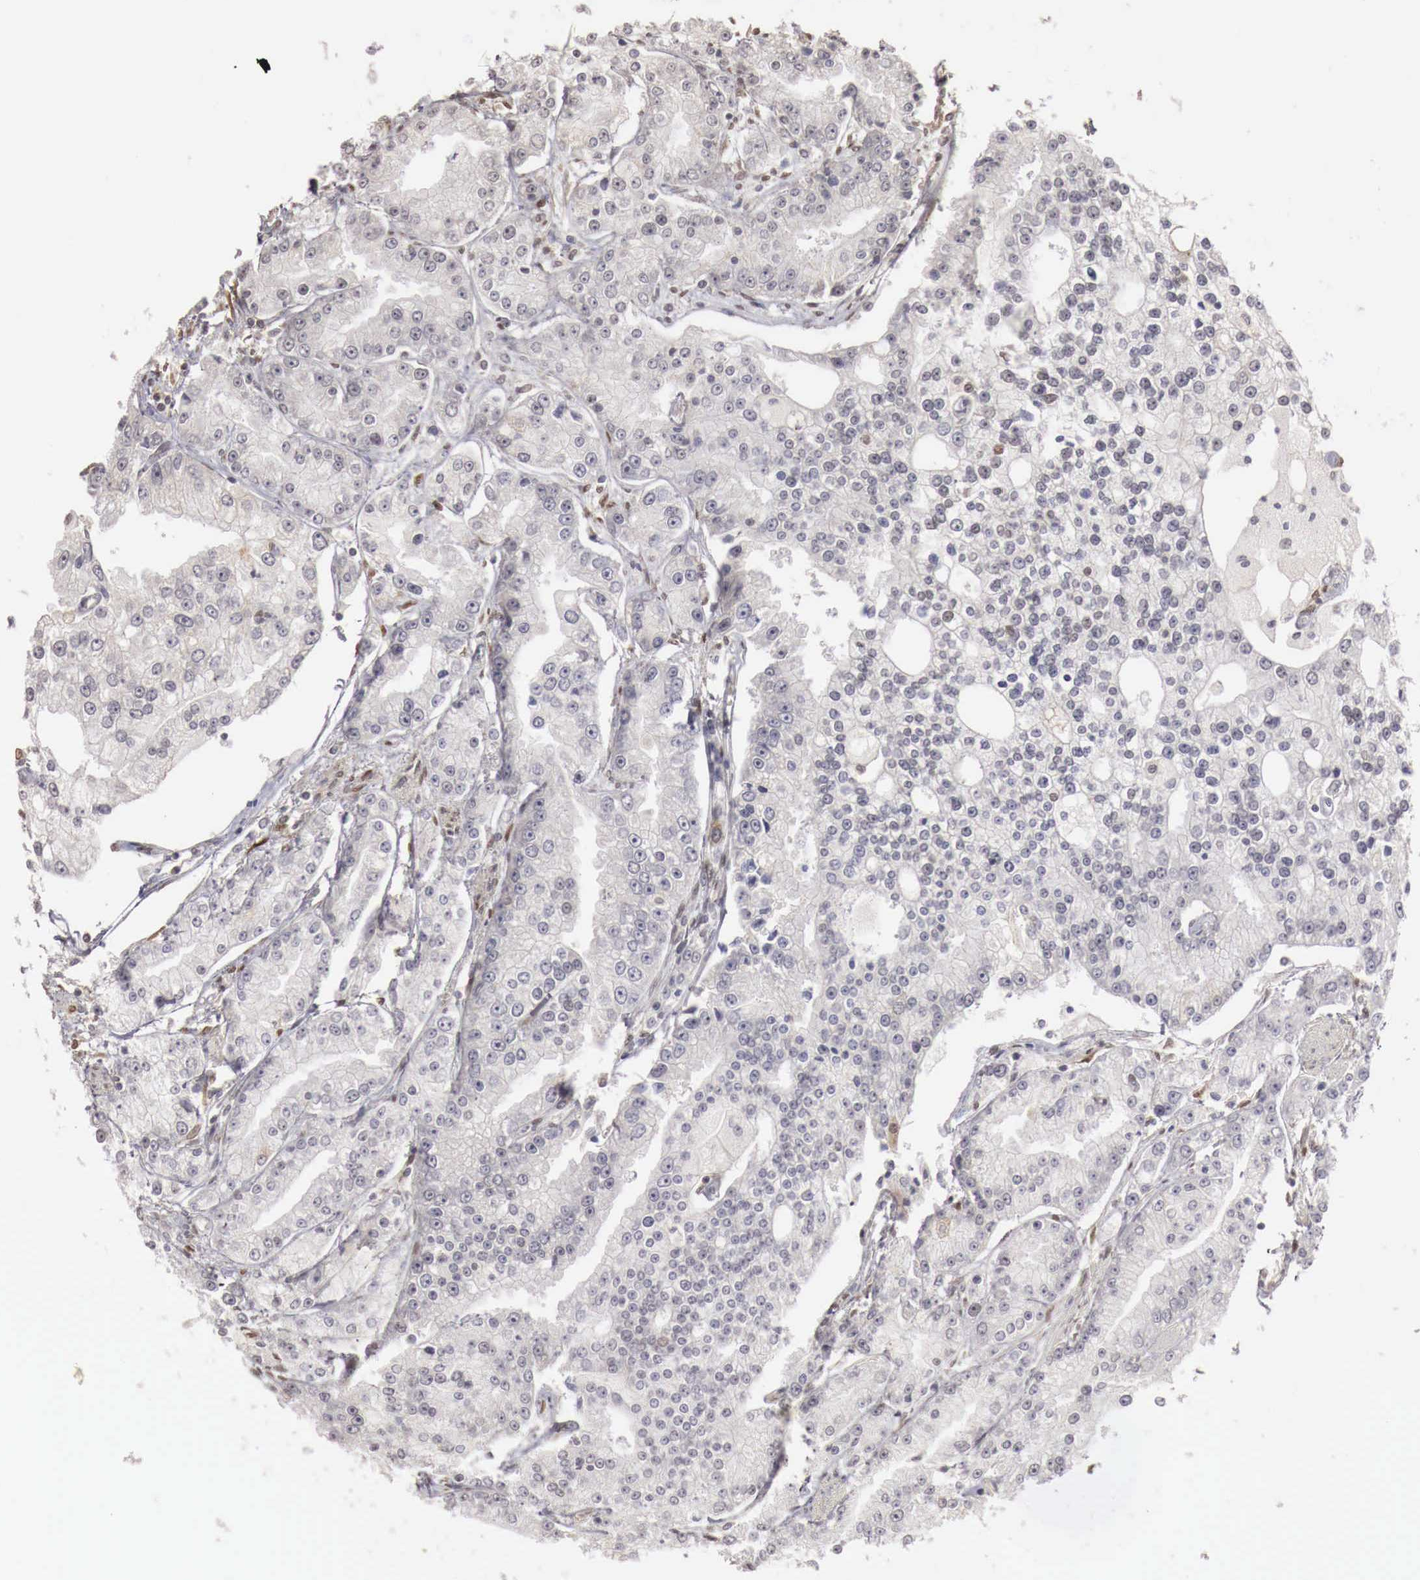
{"staining": {"intensity": "negative", "quantity": "none", "location": "none"}, "tissue": "prostate cancer", "cell_type": "Tumor cells", "image_type": "cancer", "snomed": [{"axis": "morphology", "description": "Adenocarcinoma, Medium grade"}, {"axis": "topography", "description": "Prostate"}], "caption": "Image shows no significant protein expression in tumor cells of prostate cancer.", "gene": "KHDRBS2", "patient": {"sex": "male", "age": 72}}